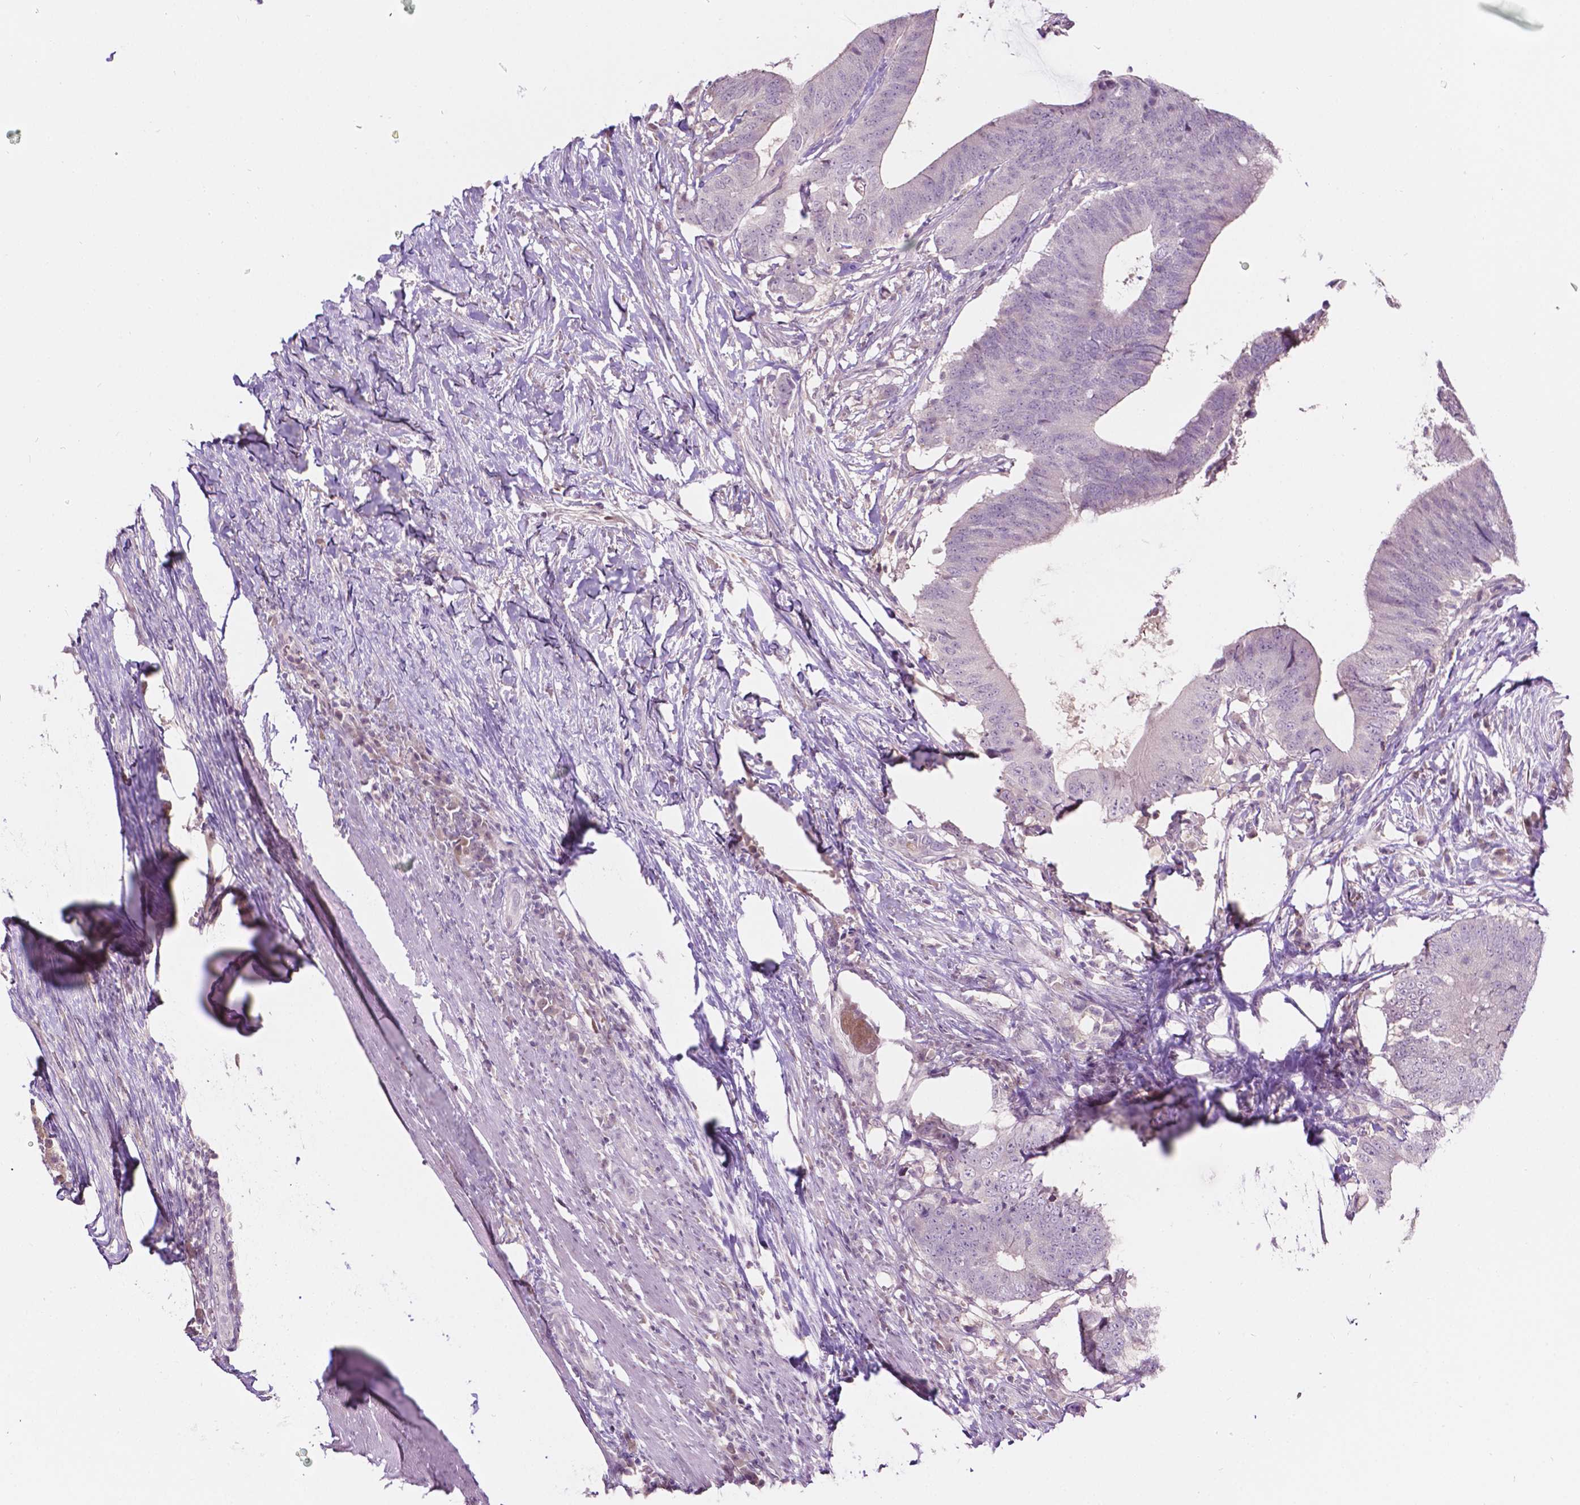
{"staining": {"intensity": "negative", "quantity": "none", "location": "none"}, "tissue": "colorectal cancer", "cell_type": "Tumor cells", "image_type": "cancer", "snomed": [{"axis": "morphology", "description": "Adenocarcinoma, NOS"}, {"axis": "topography", "description": "Colon"}], "caption": "High power microscopy image of an immunohistochemistry (IHC) micrograph of colorectal adenocarcinoma, revealing no significant expression in tumor cells.", "gene": "TM6SF2", "patient": {"sex": "female", "age": 43}}